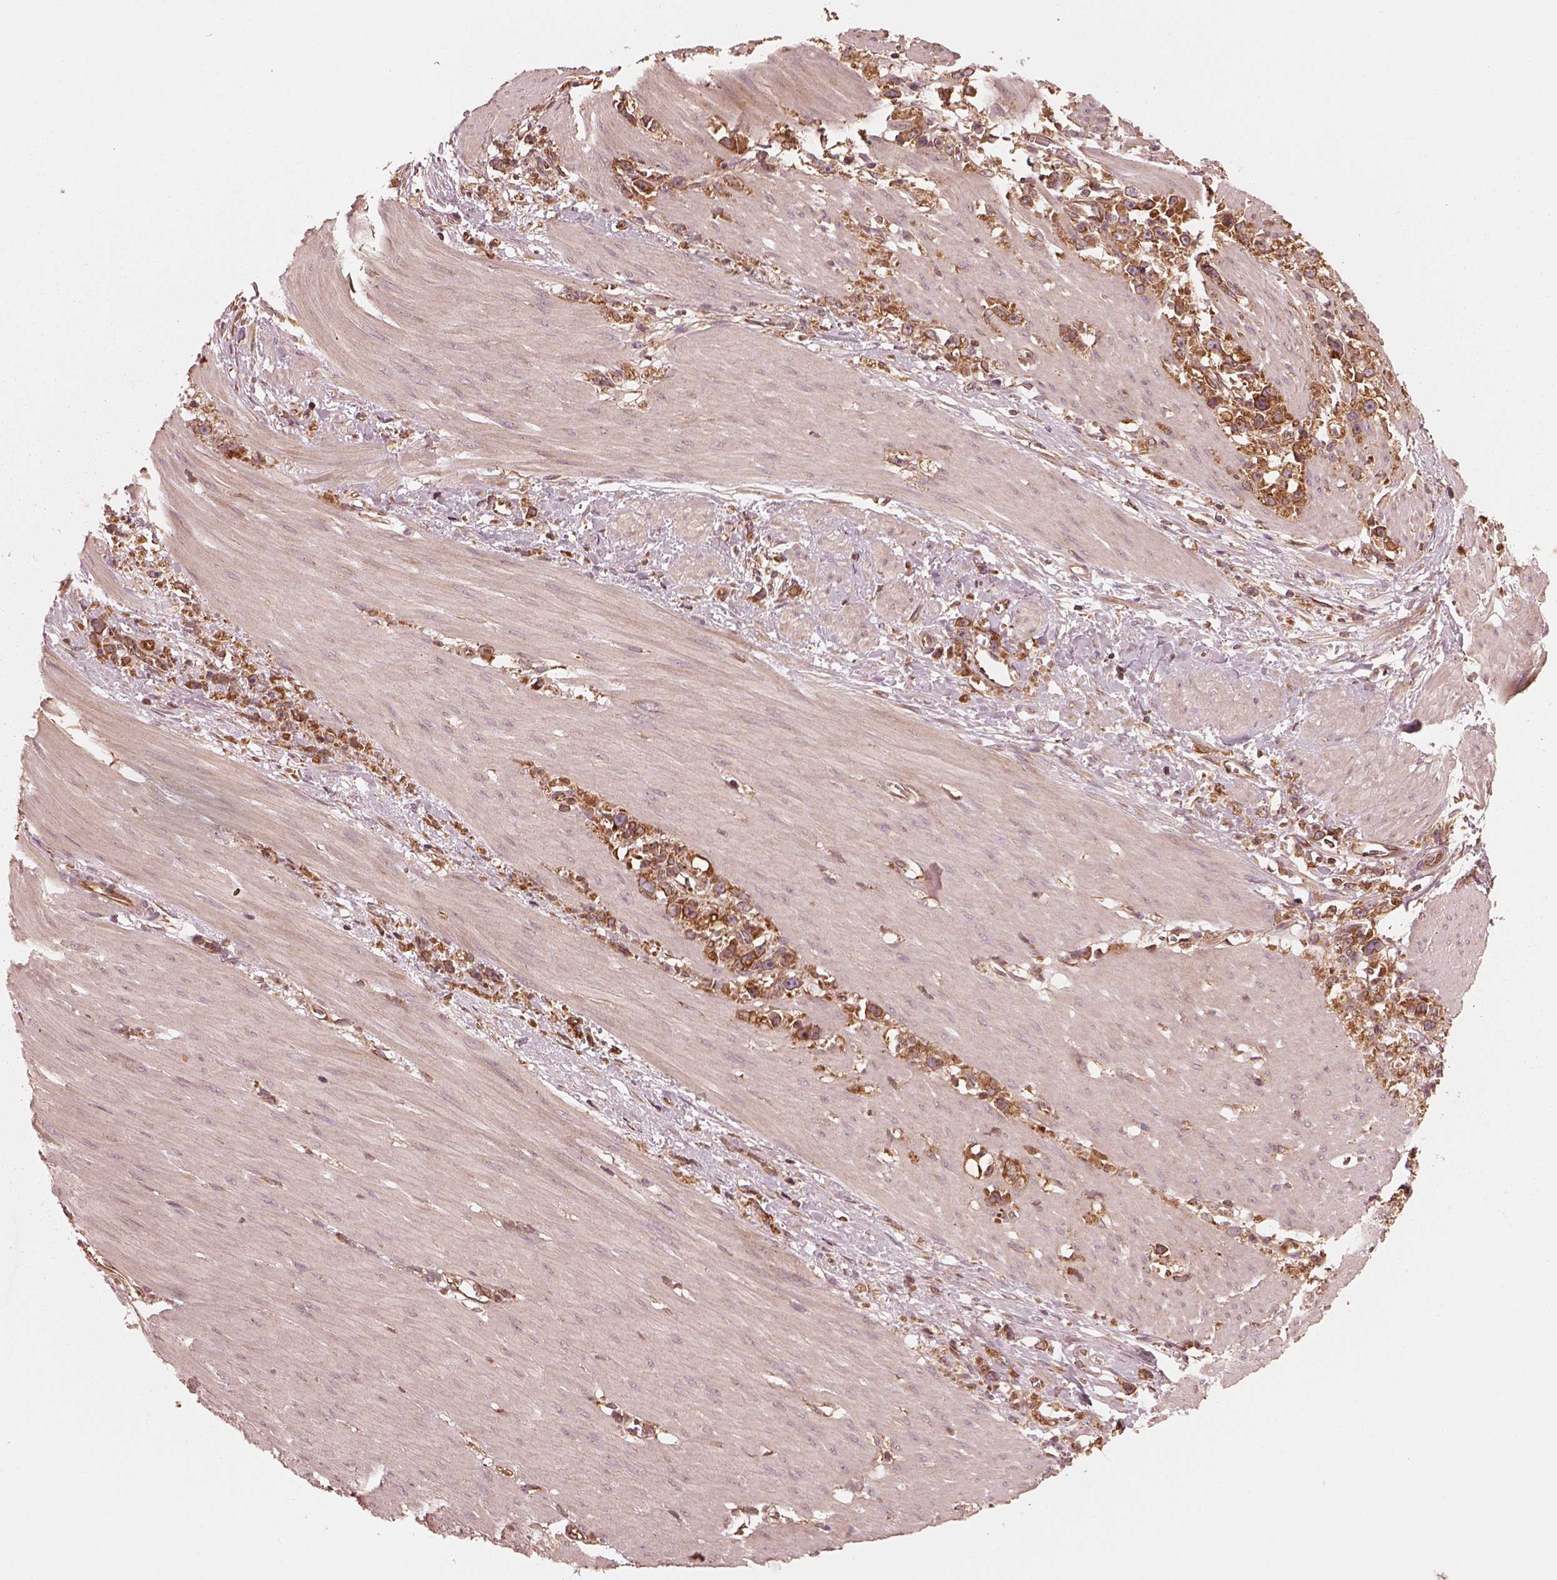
{"staining": {"intensity": "moderate", "quantity": ">75%", "location": "cytoplasmic/membranous"}, "tissue": "stomach cancer", "cell_type": "Tumor cells", "image_type": "cancer", "snomed": [{"axis": "morphology", "description": "Adenocarcinoma, NOS"}, {"axis": "topography", "description": "Stomach"}], "caption": "Moderate cytoplasmic/membranous expression is appreciated in approximately >75% of tumor cells in stomach cancer (adenocarcinoma).", "gene": "PIK3R2", "patient": {"sex": "female", "age": 59}}